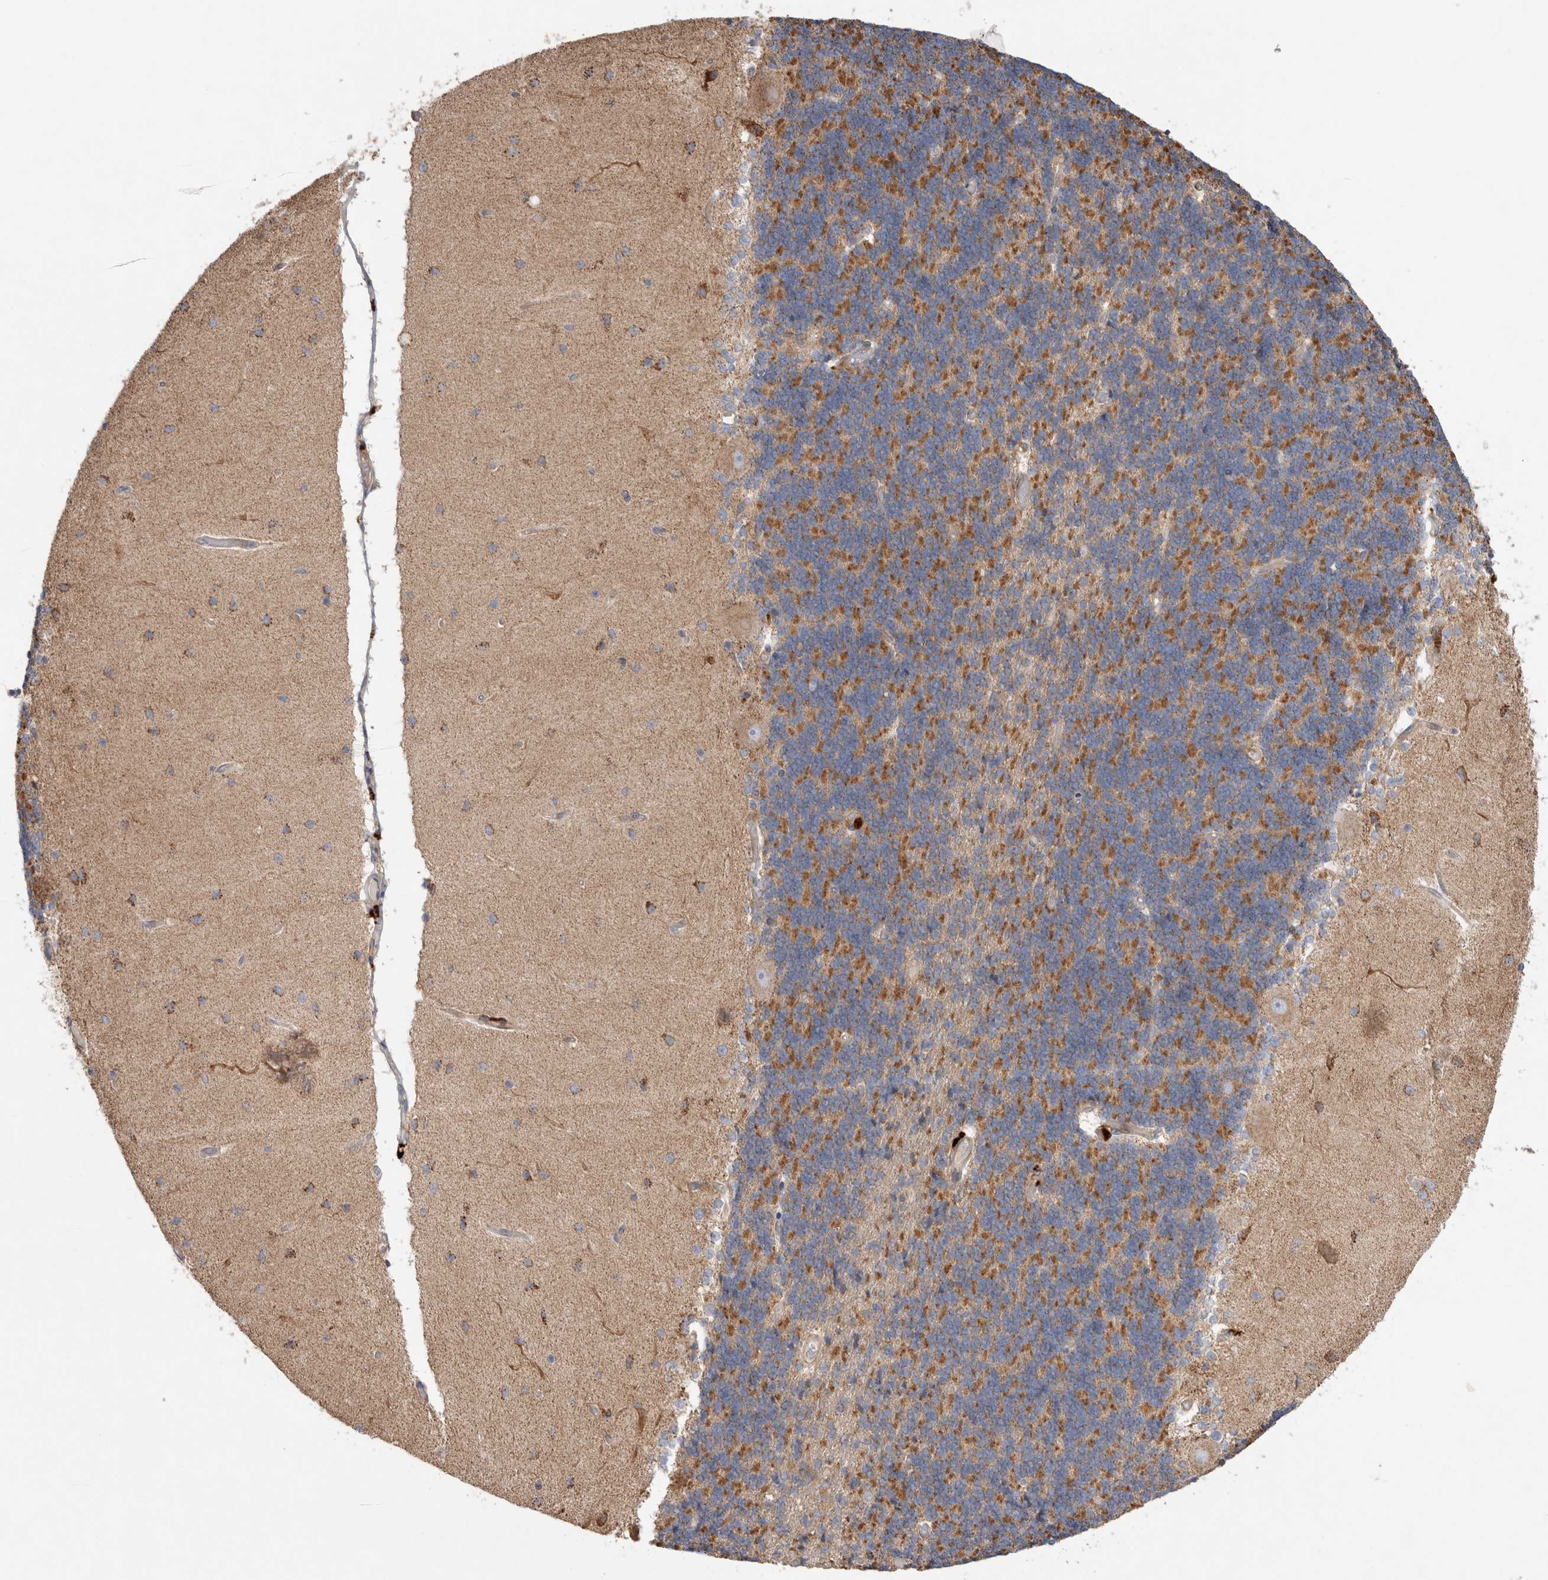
{"staining": {"intensity": "moderate", "quantity": "25%-75%", "location": "cytoplasmic/membranous"}, "tissue": "cerebellum", "cell_type": "Cells in granular layer", "image_type": "normal", "snomed": [{"axis": "morphology", "description": "Normal tissue, NOS"}, {"axis": "topography", "description": "Cerebellum"}], "caption": "The photomicrograph reveals staining of normal cerebellum, revealing moderate cytoplasmic/membranous protein staining (brown color) within cells in granular layer.", "gene": "TBC1D16", "patient": {"sex": "female", "age": 54}}